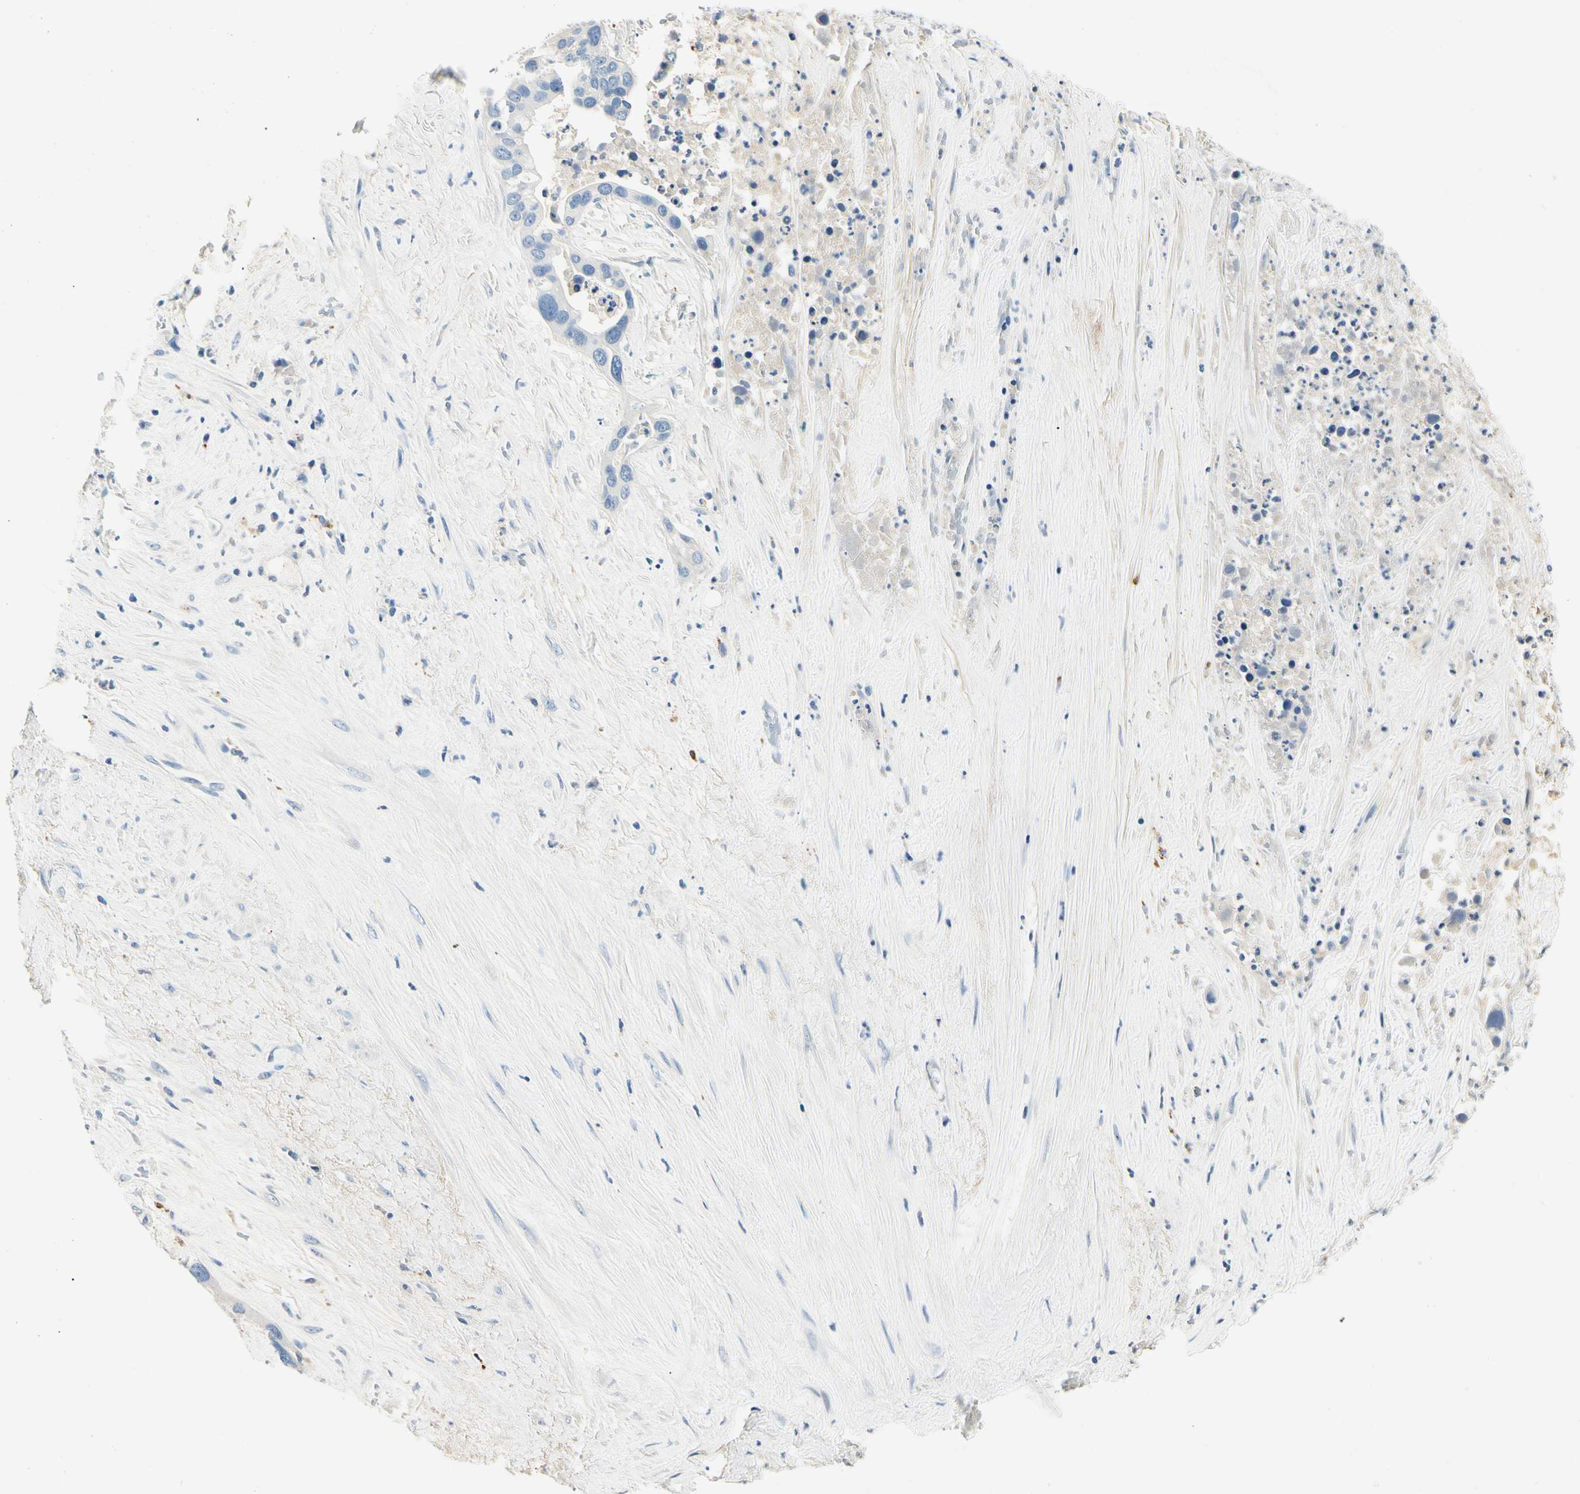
{"staining": {"intensity": "negative", "quantity": "none", "location": "none"}, "tissue": "liver cancer", "cell_type": "Tumor cells", "image_type": "cancer", "snomed": [{"axis": "morphology", "description": "Cholangiocarcinoma"}, {"axis": "topography", "description": "Liver"}], "caption": "Tumor cells are negative for protein expression in human liver cholangiocarcinoma.", "gene": "TGFBR3", "patient": {"sex": "female", "age": 65}}